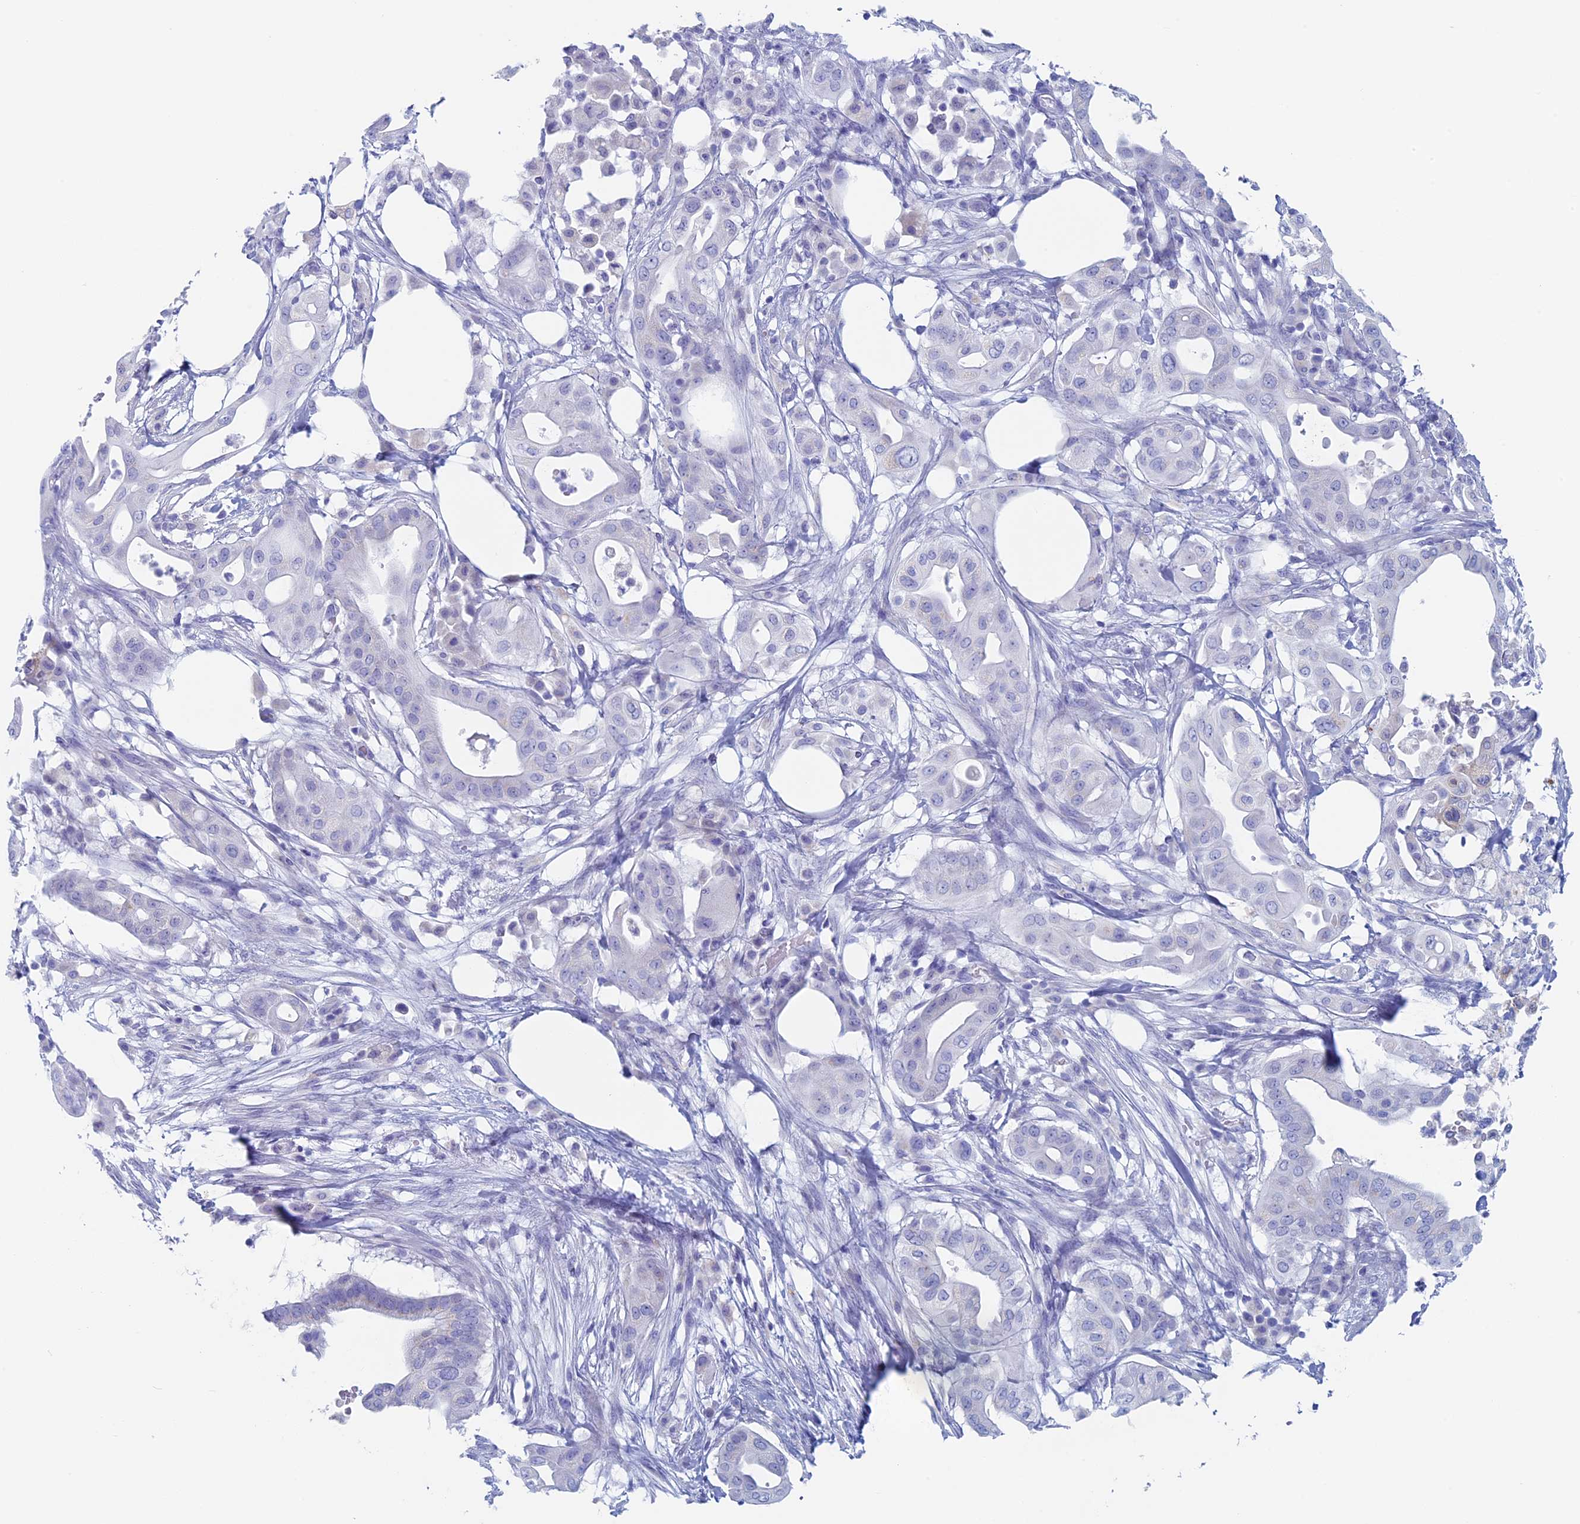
{"staining": {"intensity": "negative", "quantity": "none", "location": "none"}, "tissue": "pancreatic cancer", "cell_type": "Tumor cells", "image_type": "cancer", "snomed": [{"axis": "morphology", "description": "Adenocarcinoma, NOS"}, {"axis": "topography", "description": "Pancreas"}], "caption": "Micrograph shows no significant protein expression in tumor cells of pancreatic cancer. (IHC, brightfield microscopy, high magnification).", "gene": "MAGEB6", "patient": {"sex": "male", "age": 68}}